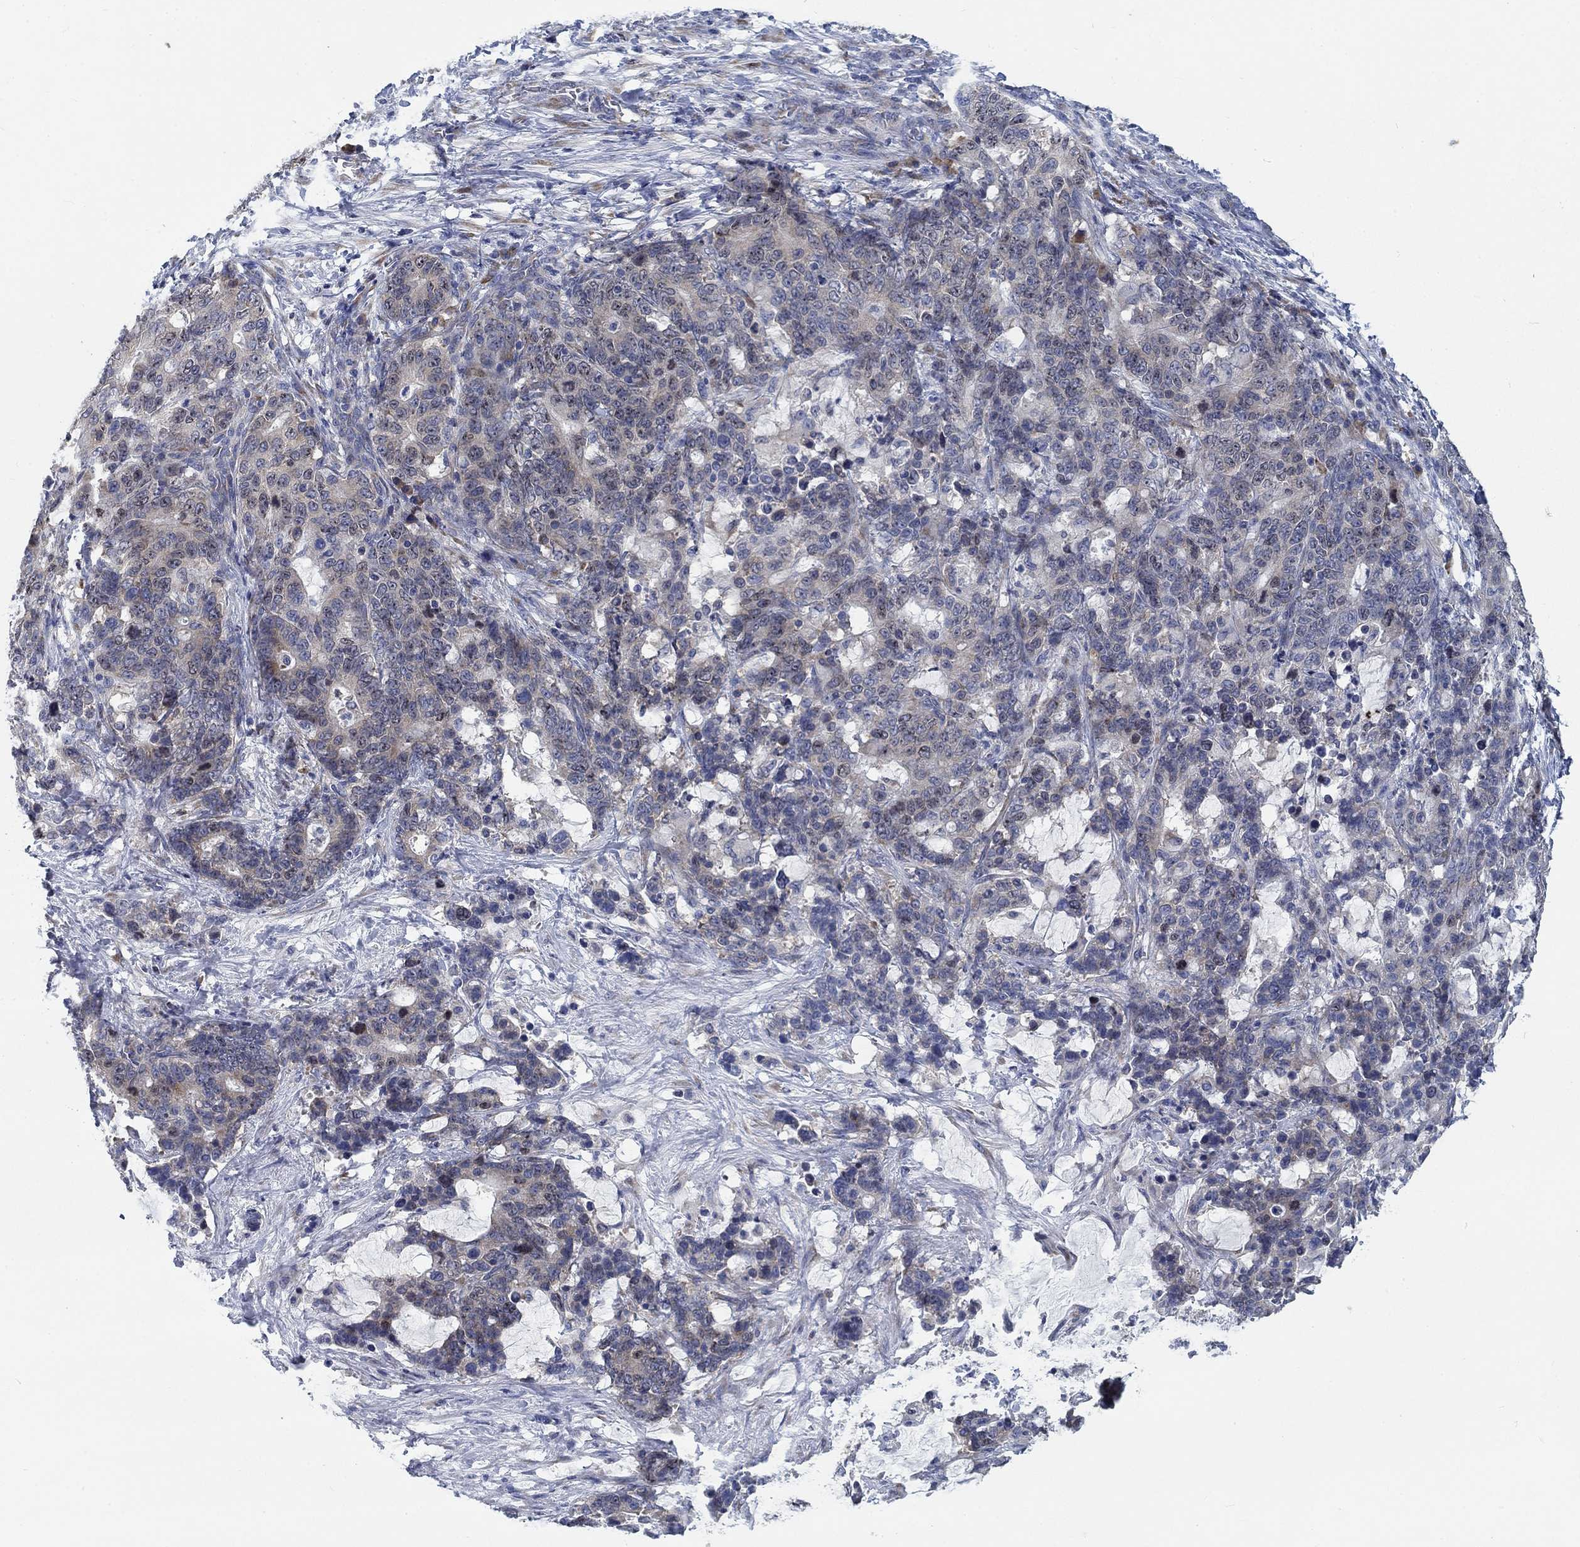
{"staining": {"intensity": "negative", "quantity": "none", "location": "none"}, "tissue": "stomach cancer", "cell_type": "Tumor cells", "image_type": "cancer", "snomed": [{"axis": "morphology", "description": "Normal tissue, NOS"}, {"axis": "morphology", "description": "Adenocarcinoma, NOS"}, {"axis": "topography", "description": "Stomach"}], "caption": "Stomach cancer (adenocarcinoma) was stained to show a protein in brown. There is no significant staining in tumor cells.", "gene": "MMP24", "patient": {"sex": "female", "age": 64}}